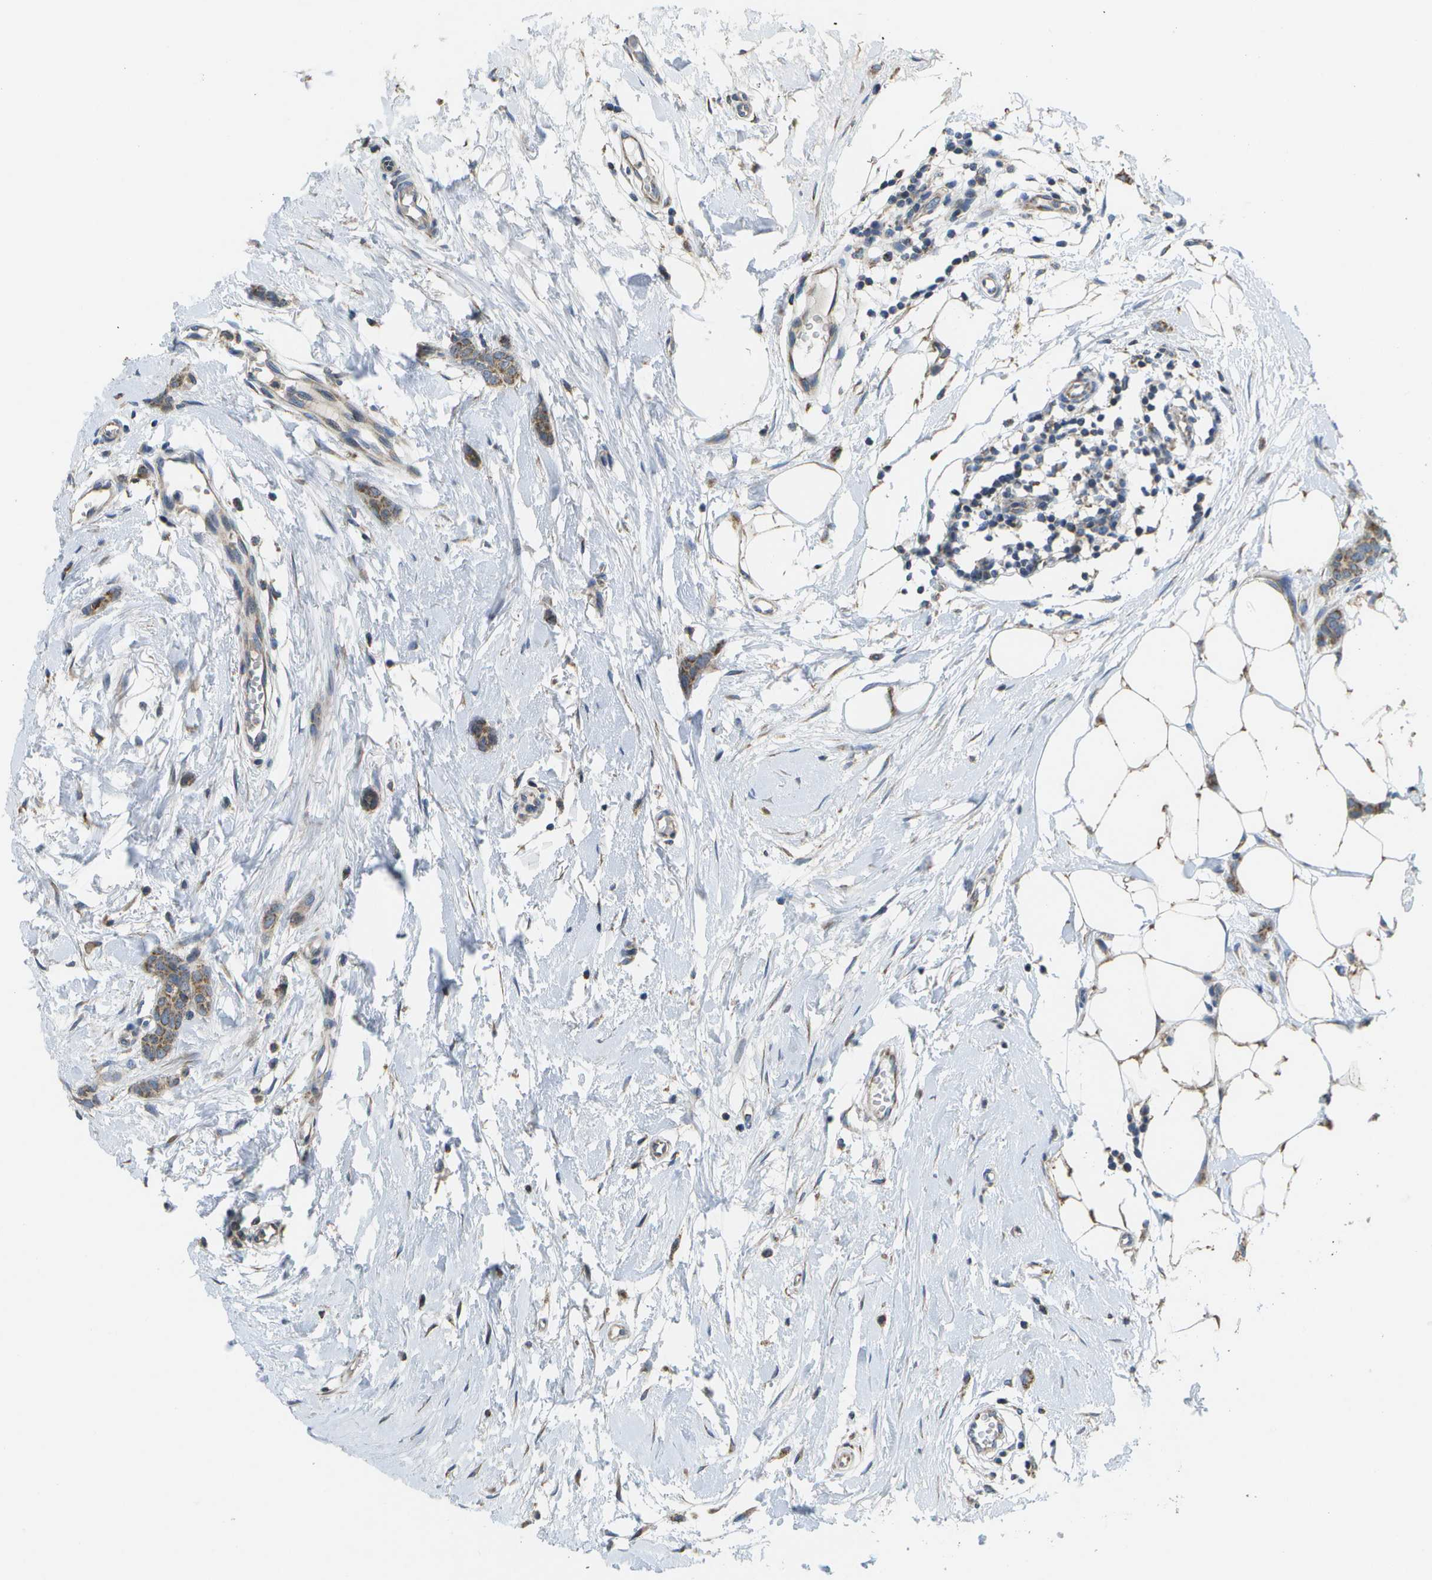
{"staining": {"intensity": "moderate", "quantity": ">75%", "location": "cytoplasmic/membranous"}, "tissue": "breast cancer", "cell_type": "Tumor cells", "image_type": "cancer", "snomed": [{"axis": "morphology", "description": "Lobular carcinoma"}, {"axis": "topography", "description": "Skin"}, {"axis": "topography", "description": "Breast"}], "caption": "Human breast lobular carcinoma stained for a protein (brown) demonstrates moderate cytoplasmic/membranous positive positivity in approximately >75% of tumor cells.", "gene": "HADHA", "patient": {"sex": "female", "age": 46}}